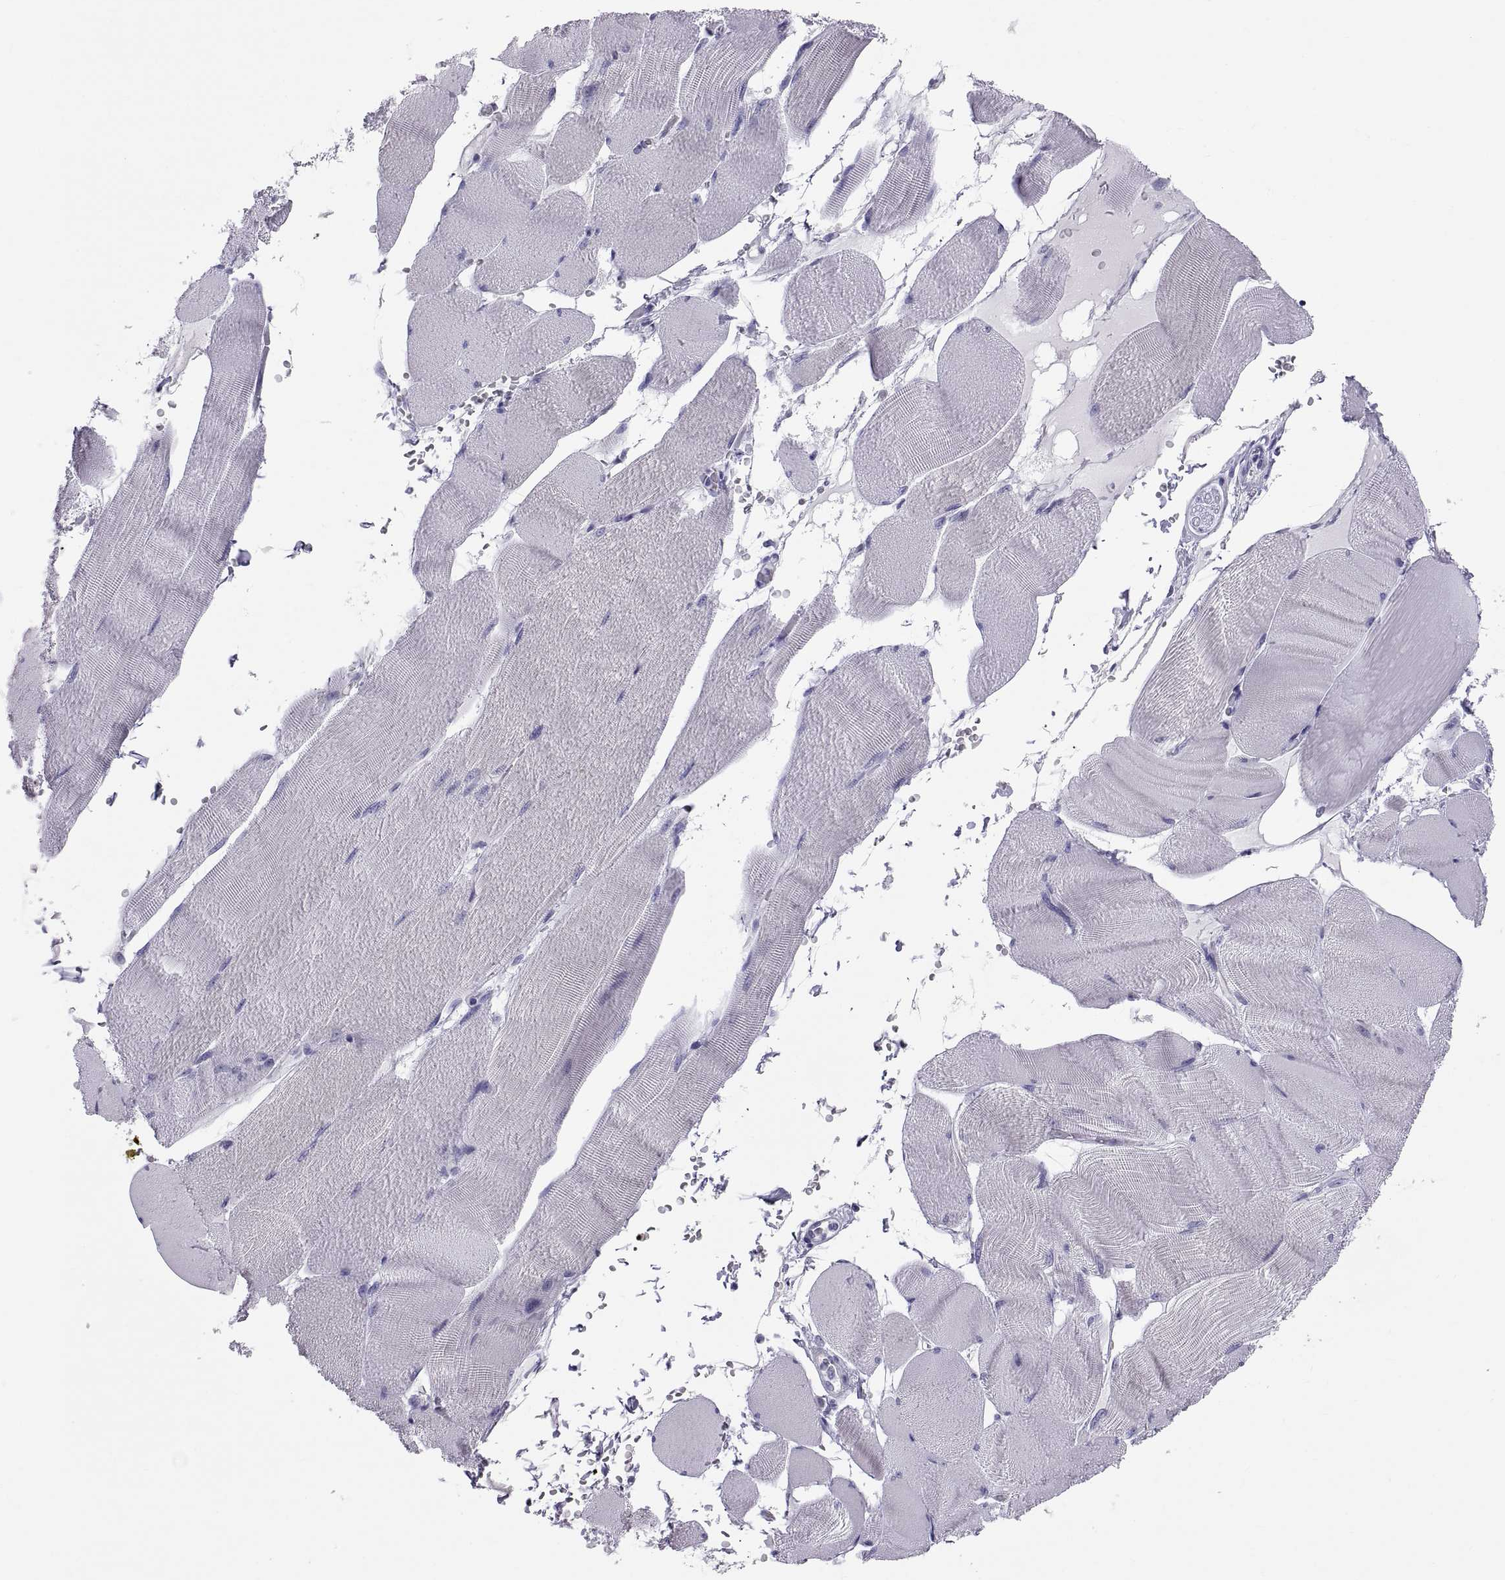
{"staining": {"intensity": "negative", "quantity": "none", "location": "none"}, "tissue": "skeletal muscle", "cell_type": "Myocytes", "image_type": "normal", "snomed": [{"axis": "morphology", "description": "Normal tissue, NOS"}, {"axis": "topography", "description": "Skeletal muscle"}], "caption": "IHC of normal skeletal muscle reveals no positivity in myocytes.", "gene": "RNASE12", "patient": {"sex": "male", "age": 56}}